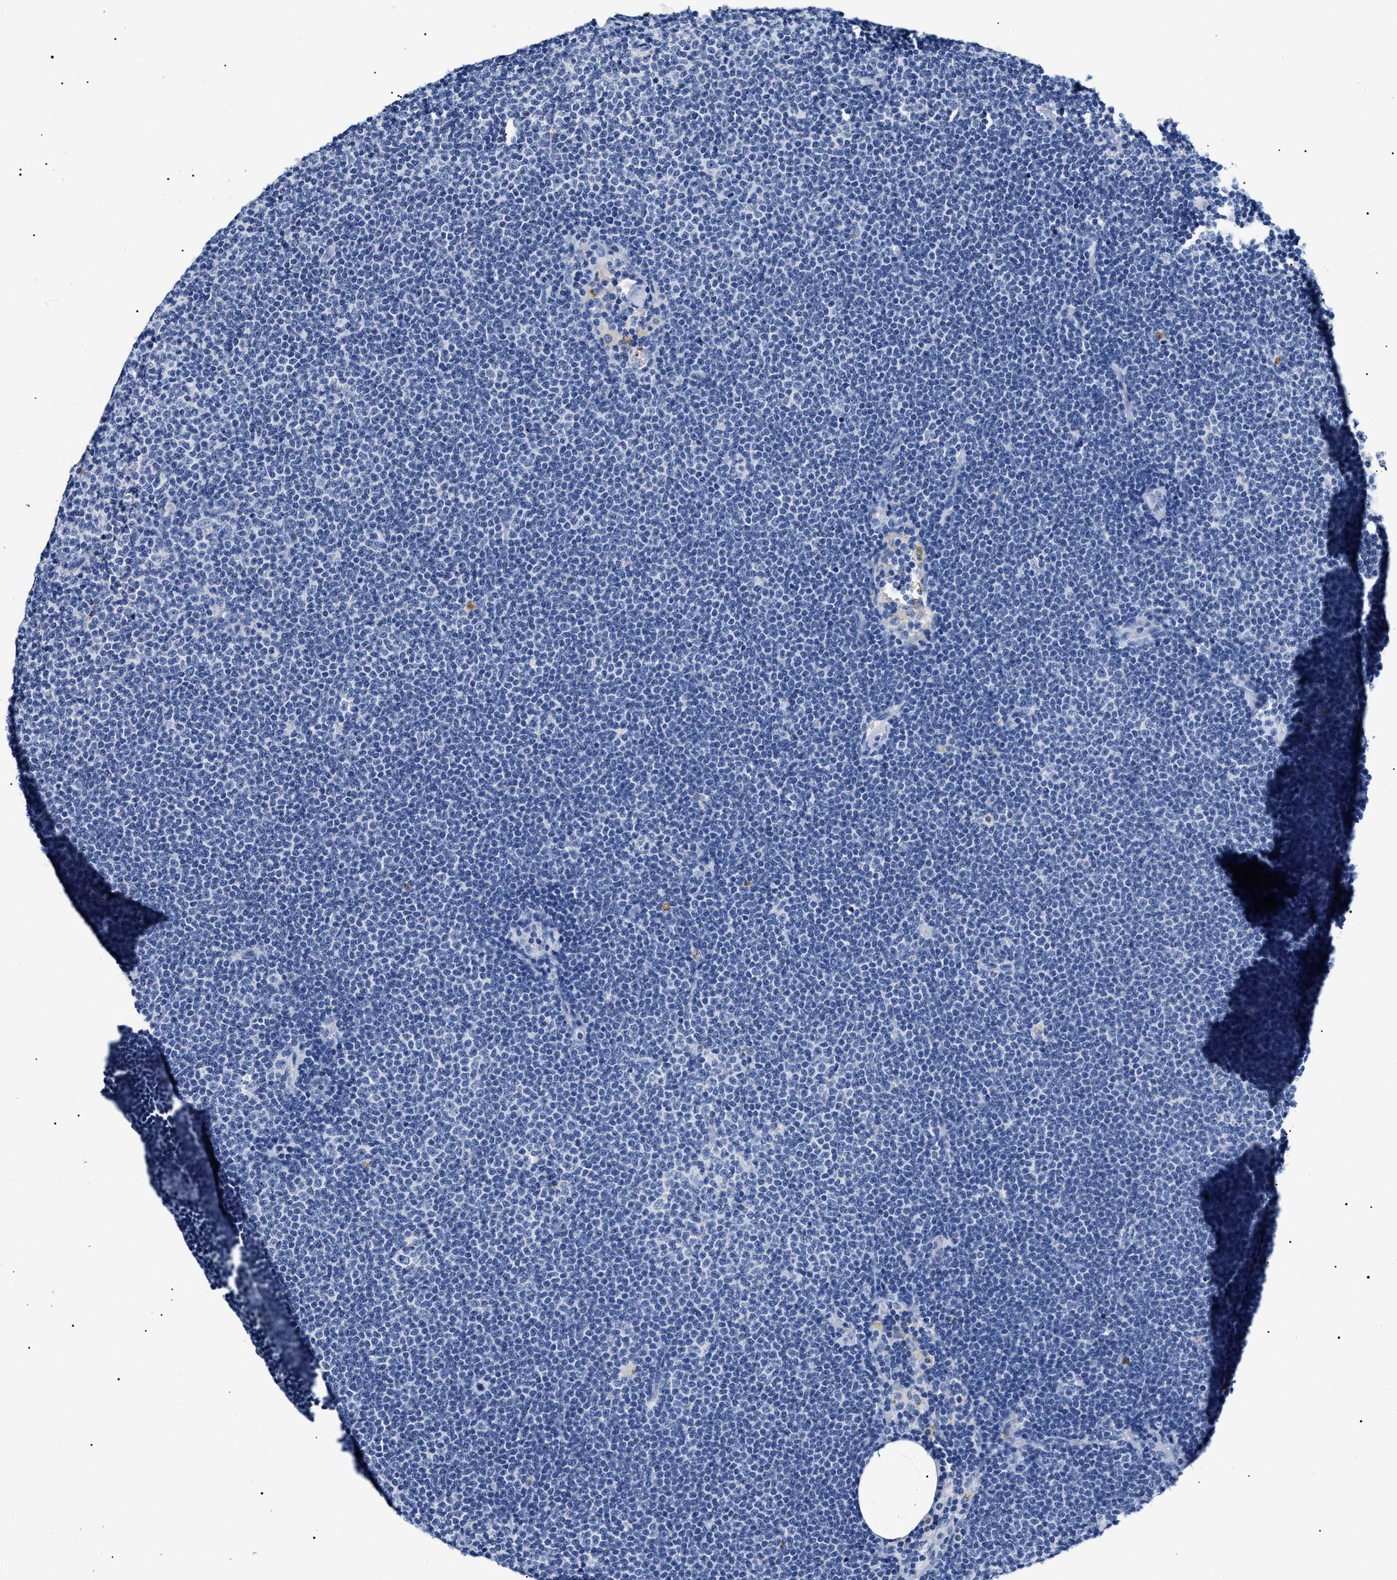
{"staining": {"intensity": "negative", "quantity": "none", "location": "none"}, "tissue": "lymphoma", "cell_type": "Tumor cells", "image_type": "cancer", "snomed": [{"axis": "morphology", "description": "Malignant lymphoma, non-Hodgkin's type, Low grade"}, {"axis": "topography", "description": "Lymph node"}], "caption": "Photomicrograph shows no significant protein positivity in tumor cells of lymphoma. The staining is performed using DAB (3,3'-diaminobenzidine) brown chromogen with nuclei counter-stained in using hematoxylin.", "gene": "LRRC8E", "patient": {"sex": "female", "age": 53}}